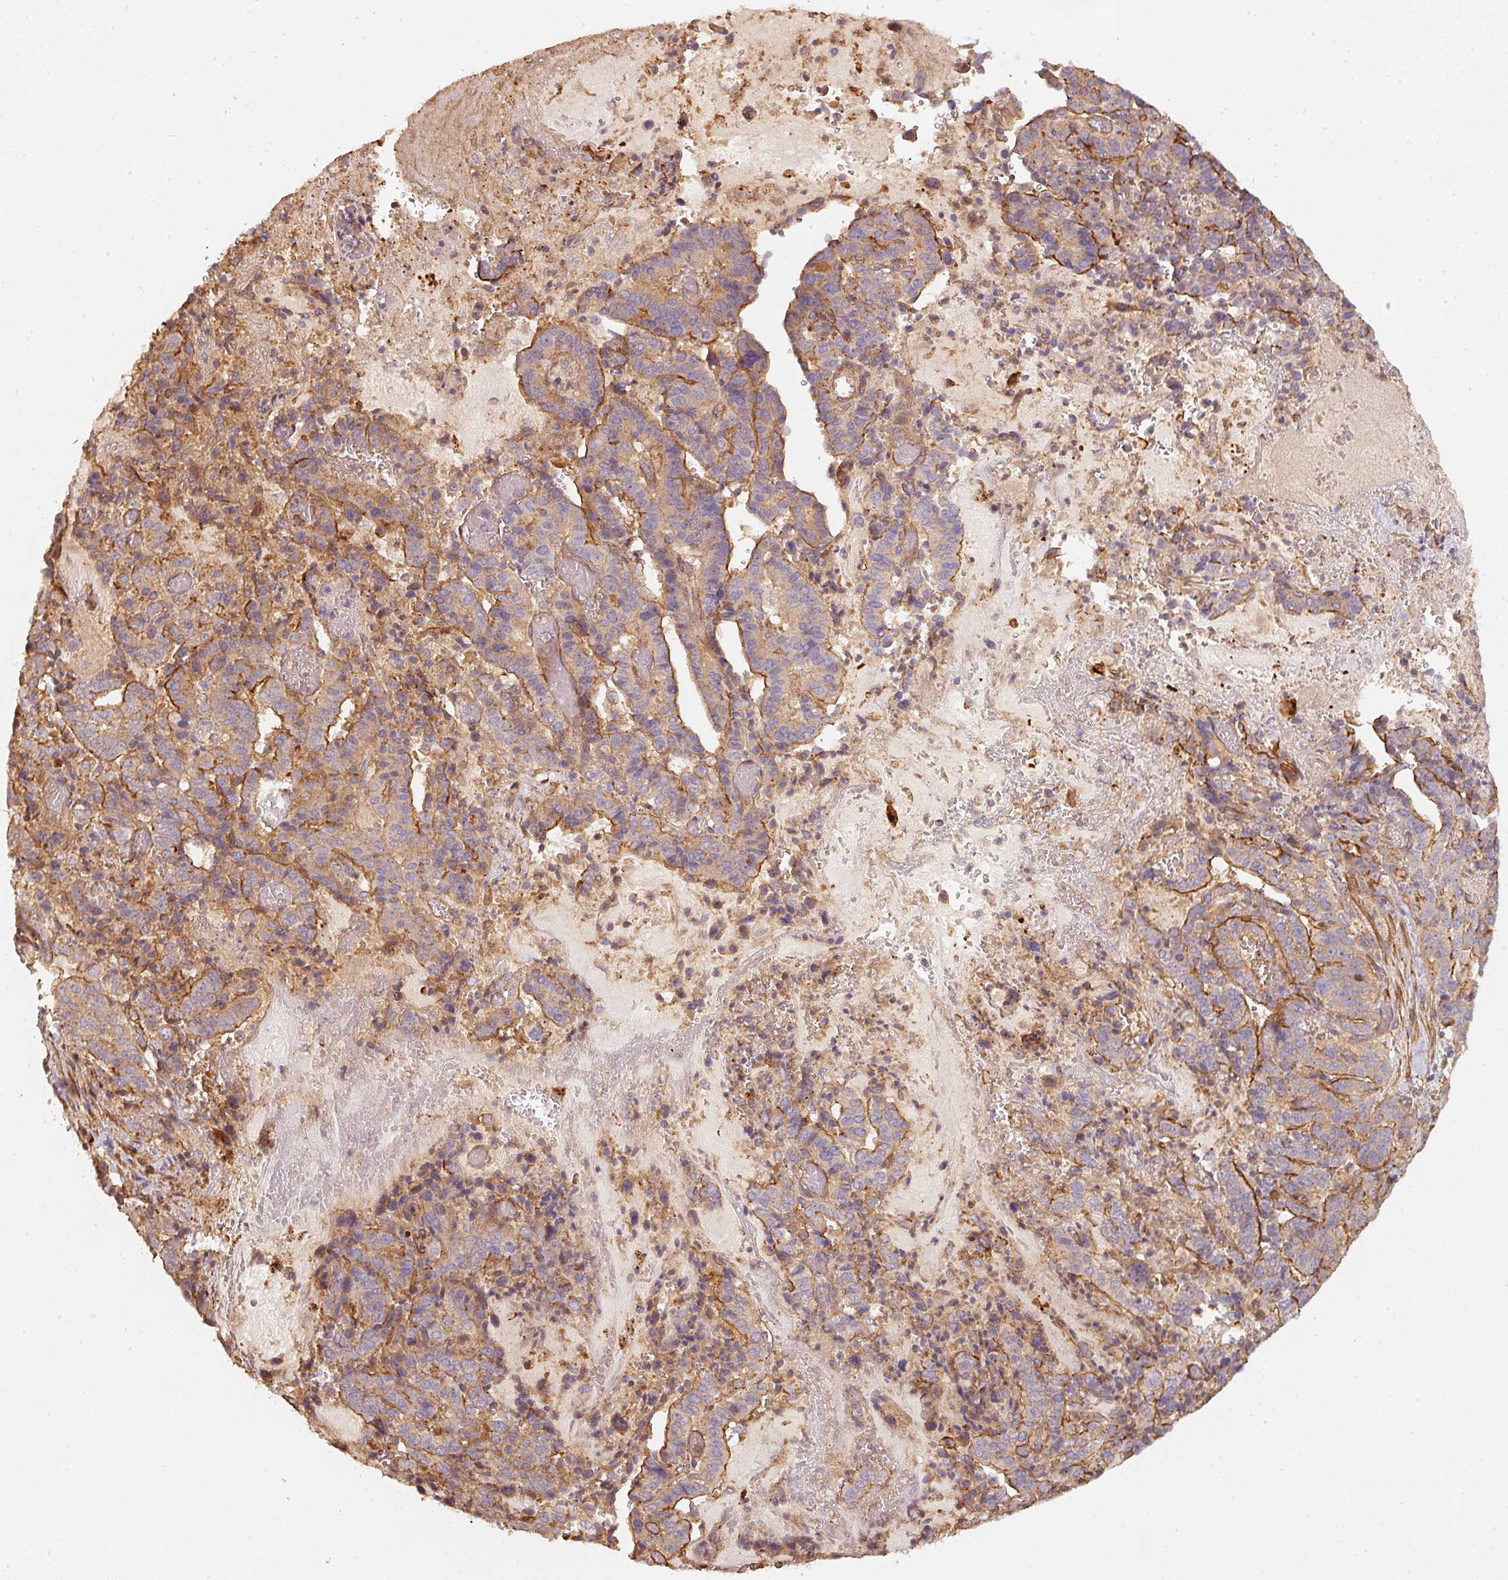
{"staining": {"intensity": "moderate", "quantity": ">75%", "location": "cytoplasmic/membranous"}, "tissue": "stomach cancer", "cell_type": "Tumor cells", "image_type": "cancer", "snomed": [{"axis": "morphology", "description": "Adenocarcinoma, NOS"}, {"axis": "topography", "description": "Stomach"}], "caption": "Human stomach cancer stained with a protein marker demonstrates moderate staining in tumor cells.", "gene": "CEP95", "patient": {"sex": "male", "age": 48}}